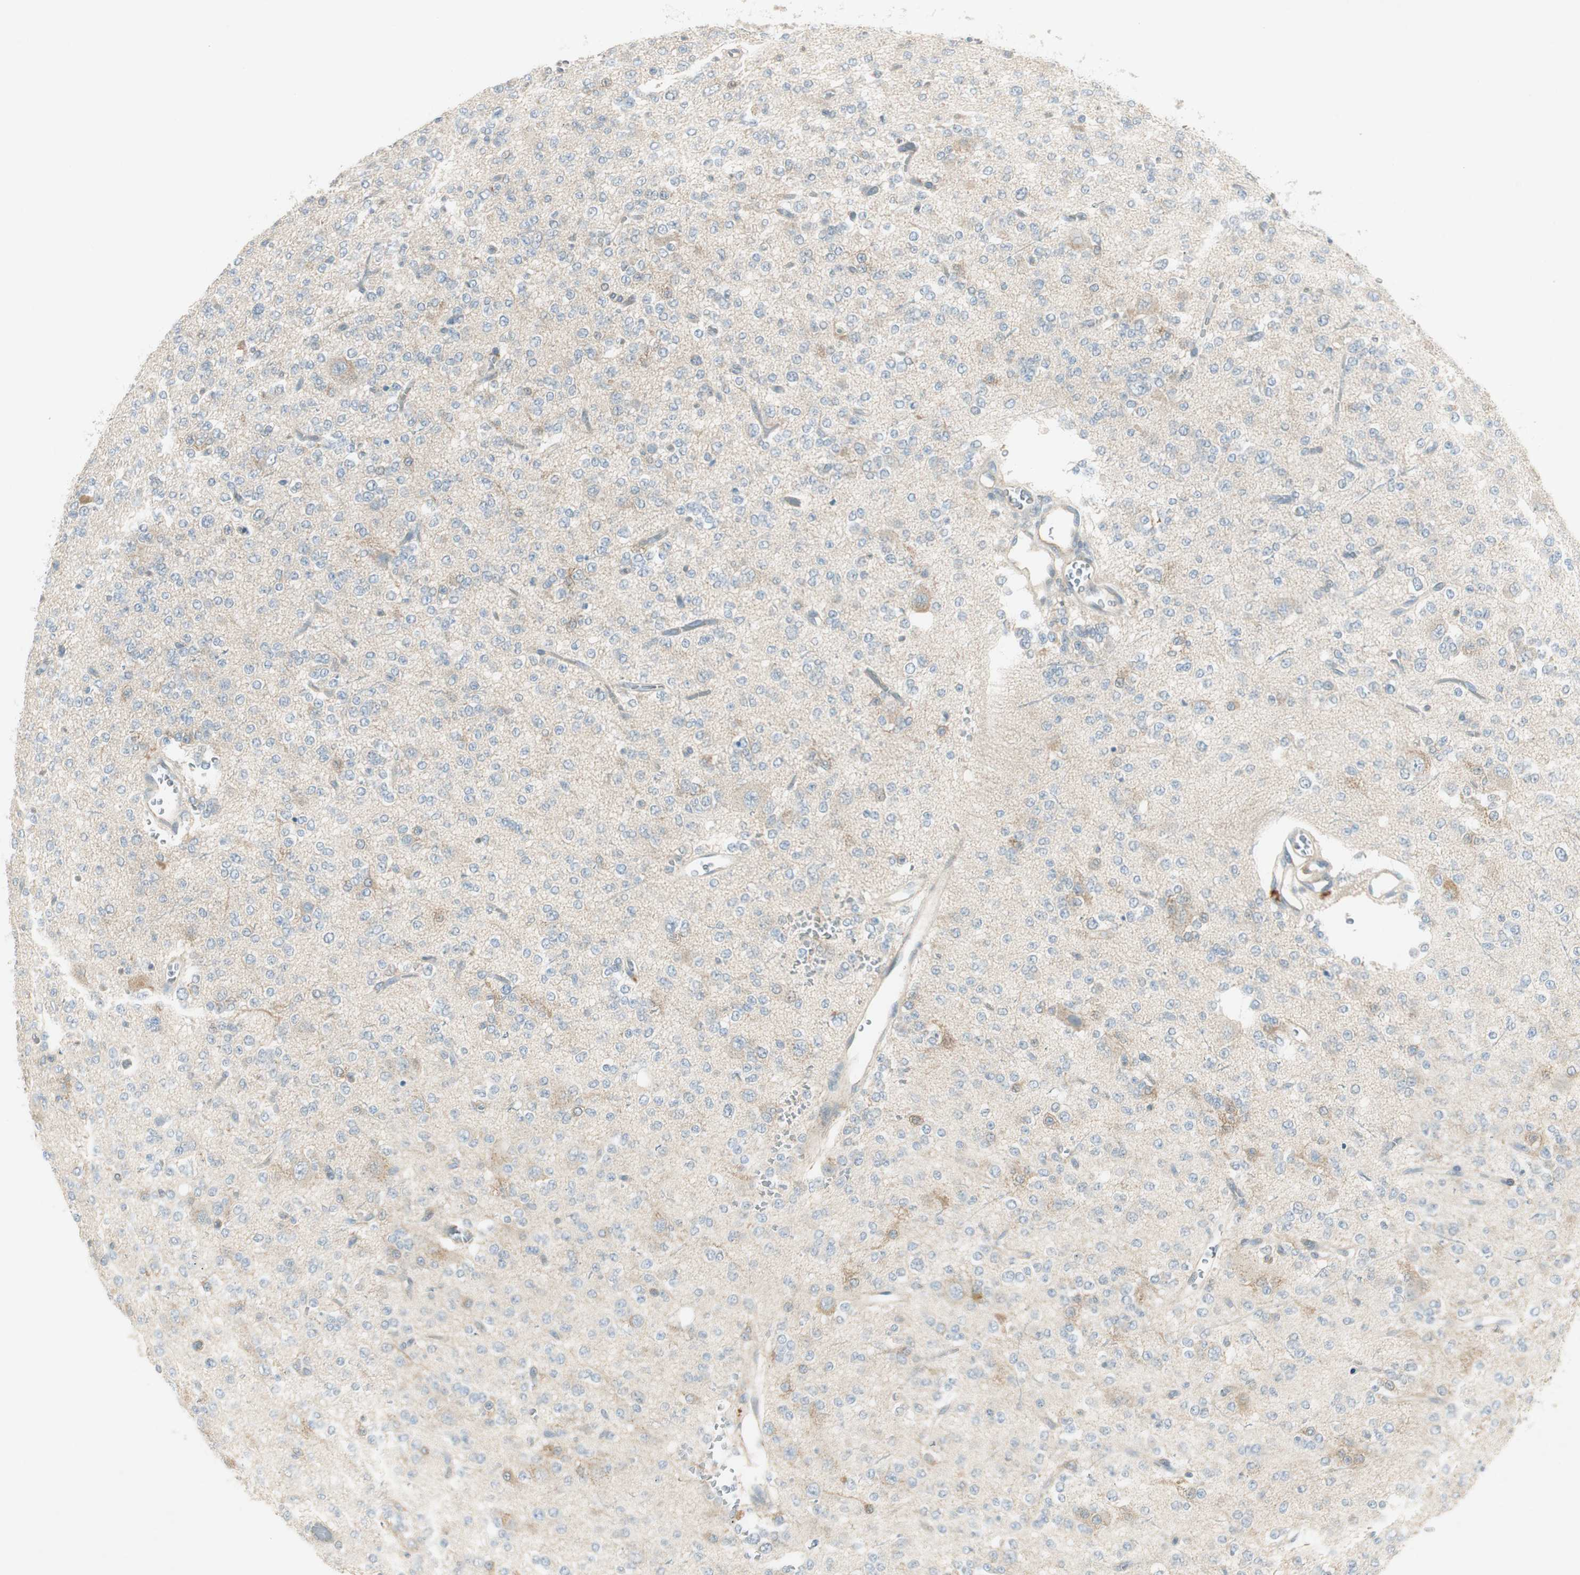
{"staining": {"intensity": "moderate", "quantity": "25%-75%", "location": "cytoplasmic/membranous"}, "tissue": "glioma", "cell_type": "Tumor cells", "image_type": "cancer", "snomed": [{"axis": "morphology", "description": "Glioma, malignant, Low grade"}, {"axis": "topography", "description": "Brain"}], "caption": "A histopathology image showing moderate cytoplasmic/membranous staining in approximately 25%-75% of tumor cells in glioma, as visualized by brown immunohistochemical staining.", "gene": "STON1-GTF2A1L", "patient": {"sex": "male", "age": 38}}